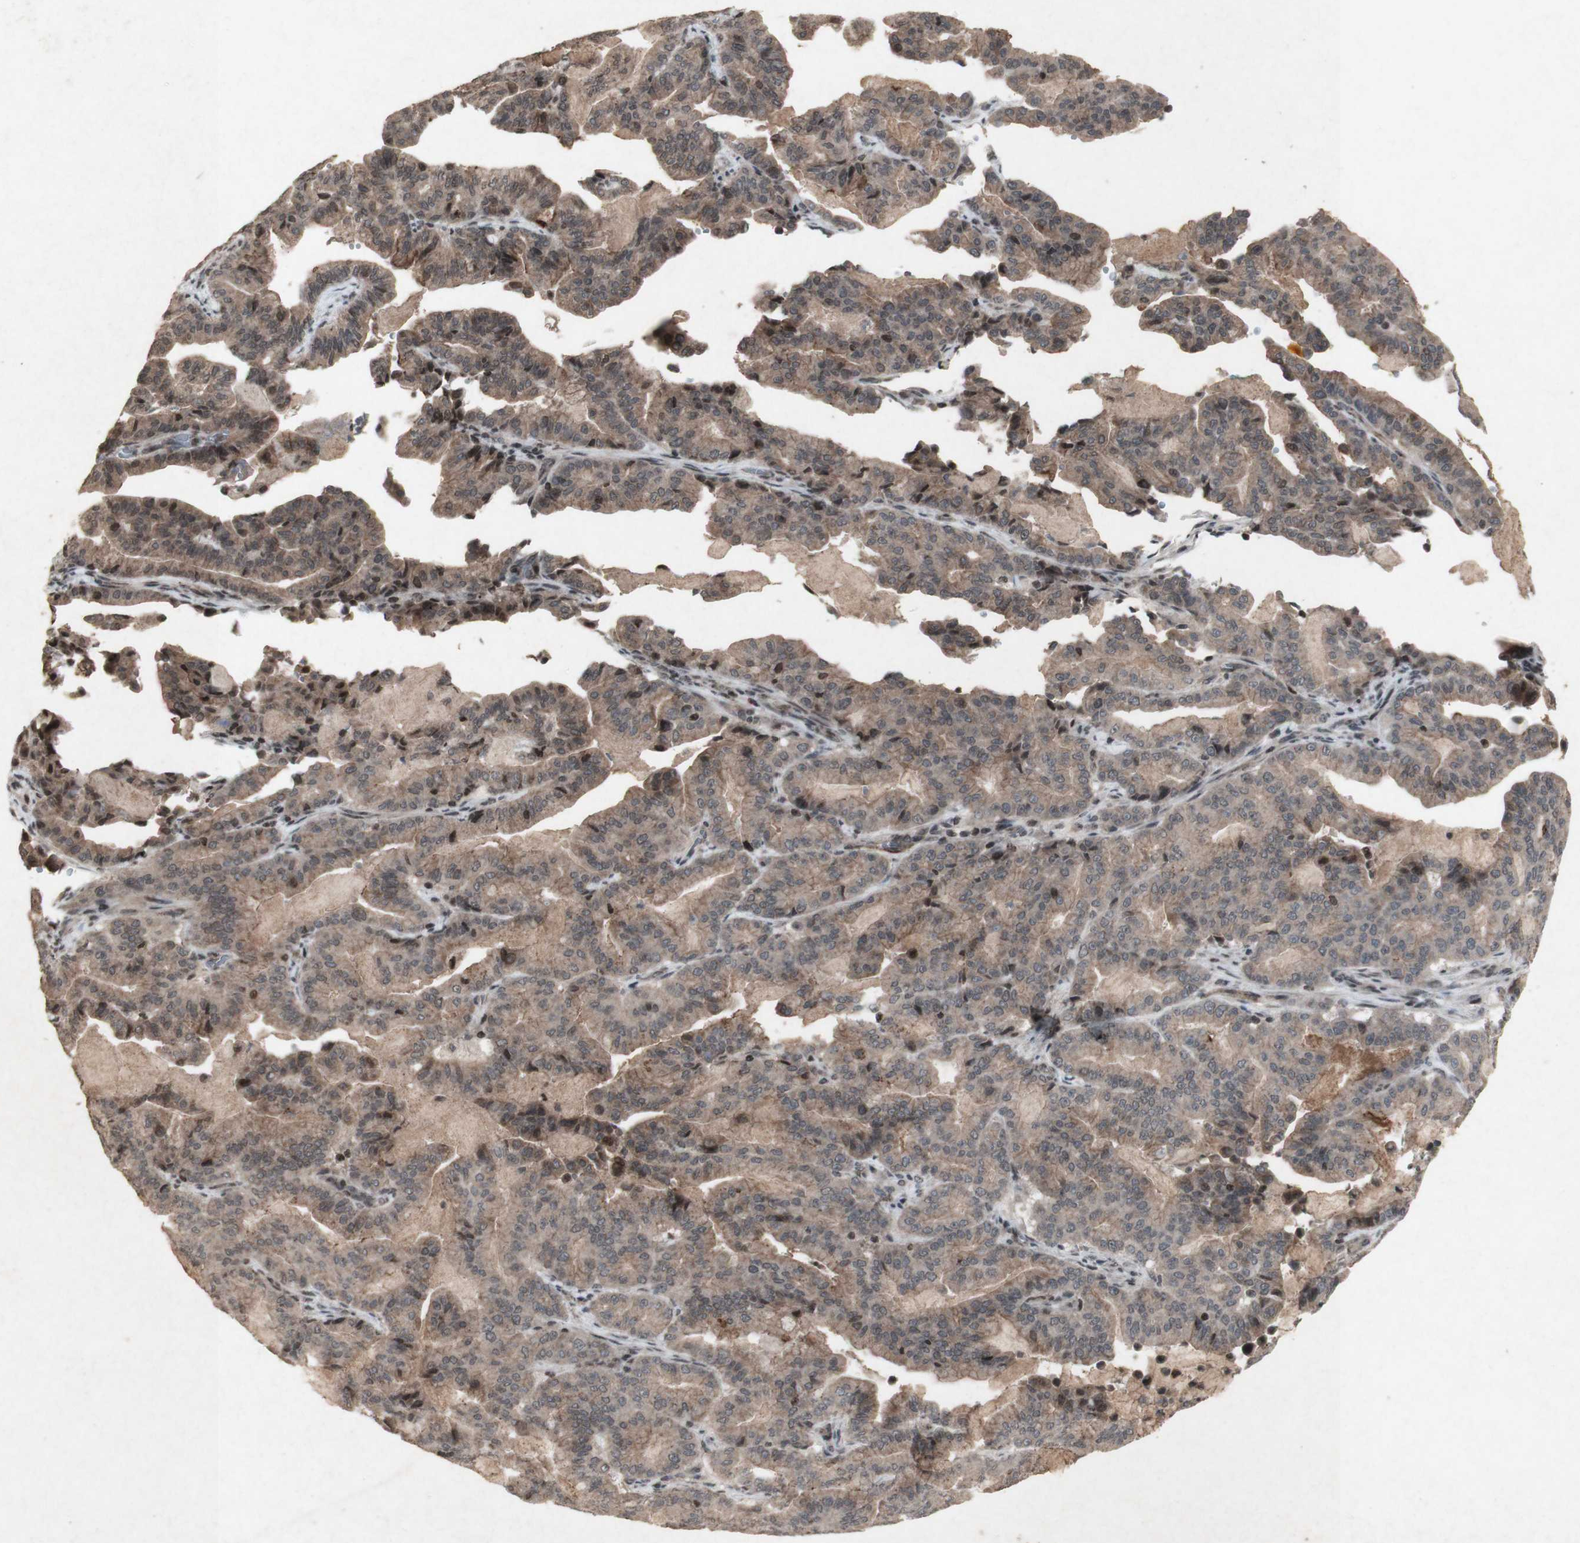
{"staining": {"intensity": "moderate", "quantity": ">75%", "location": "cytoplasmic/membranous"}, "tissue": "pancreatic cancer", "cell_type": "Tumor cells", "image_type": "cancer", "snomed": [{"axis": "morphology", "description": "Adenocarcinoma, NOS"}, {"axis": "topography", "description": "Pancreas"}], "caption": "Immunohistochemistry photomicrograph of neoplastic tissue: pancreatic cancer stained using immunohistochemistry demonstrates medium levels of moderate protein expression localized specifically in the cytoplasmic/membranous of tumor cells, appearing as a cytoplasmic/membranous brown color.", "gene": "PLXNA1", "patient": {"sex": "male", "age": 63}}